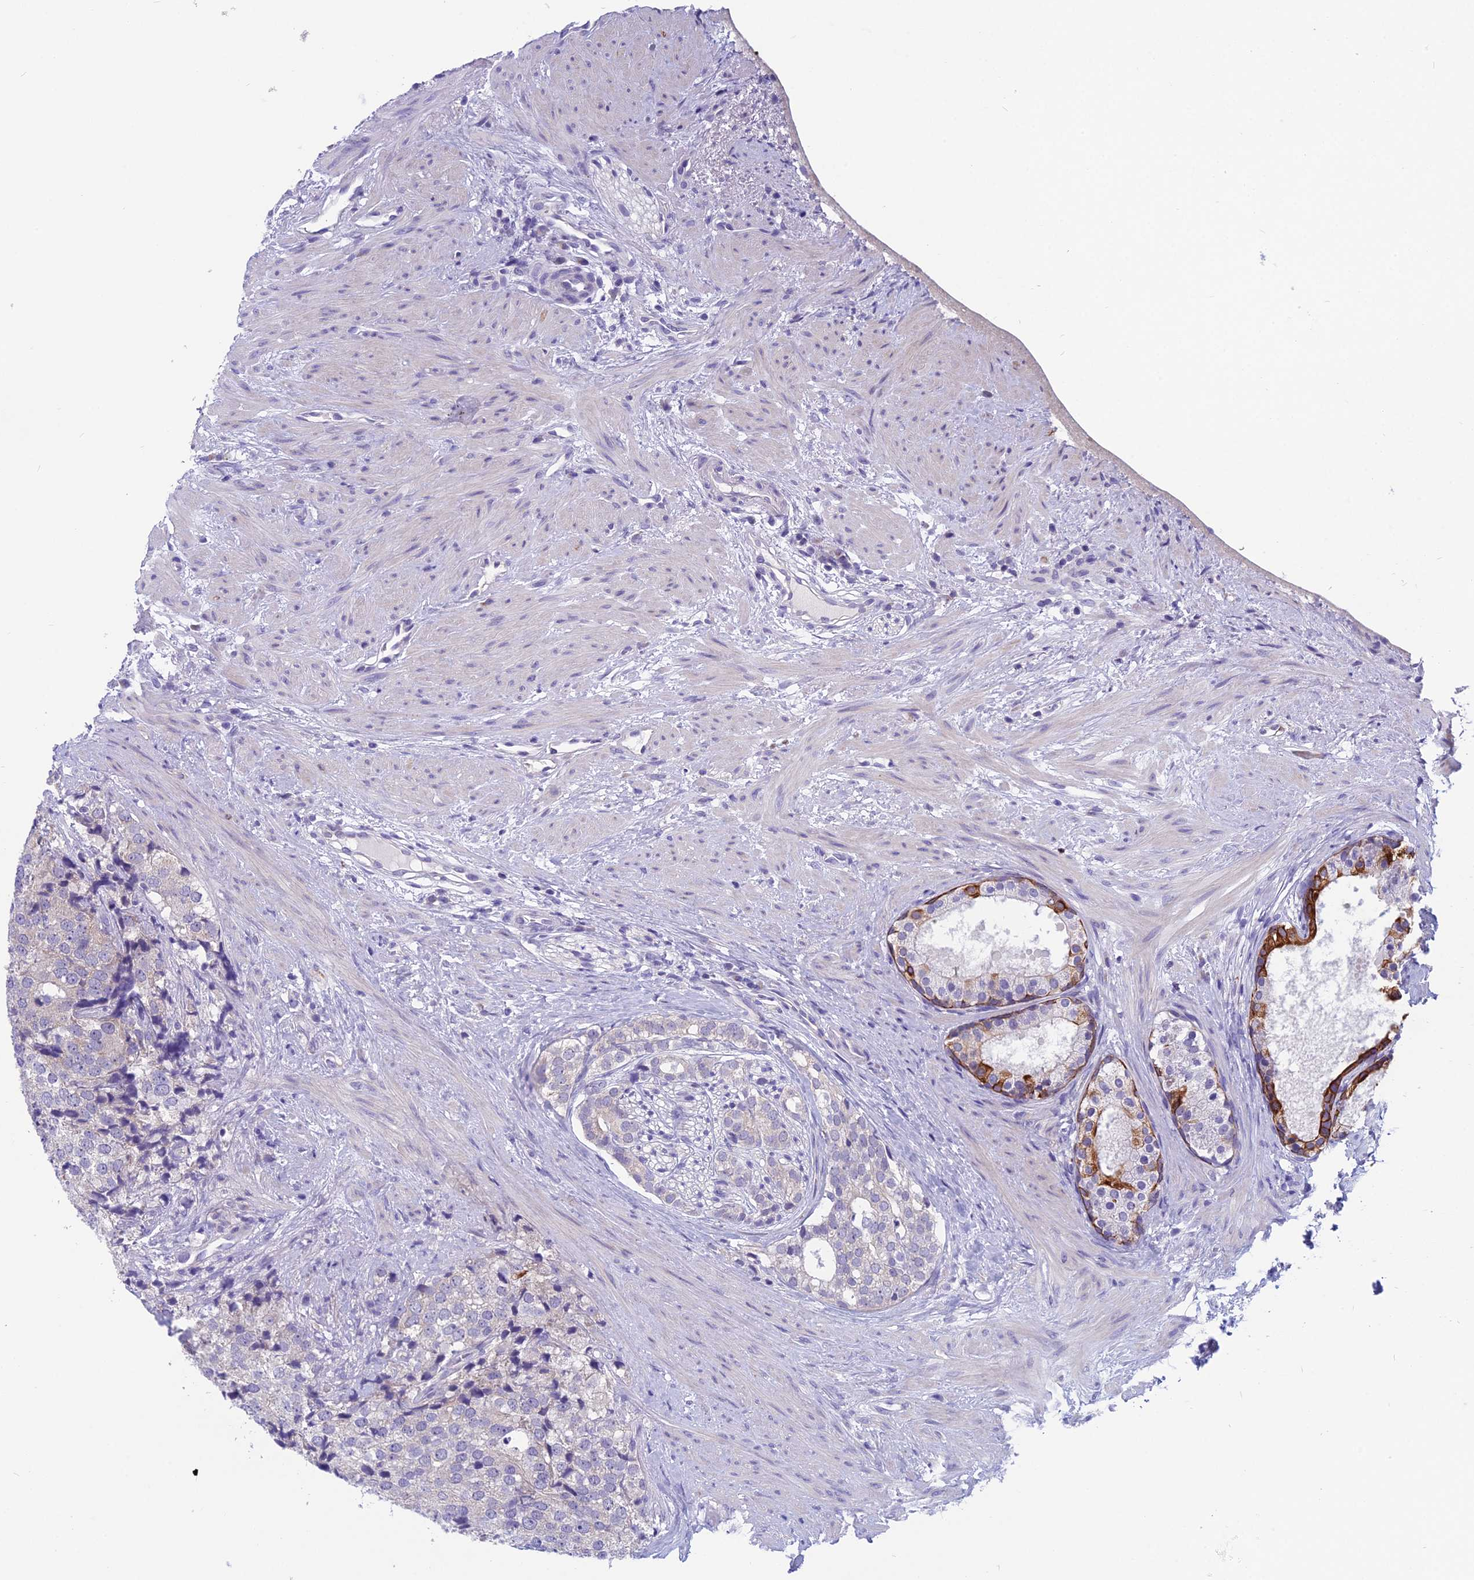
{"staining": {"intensity": "negative", "quantity": "none", "location": "none"}, "tissue": "prostate cancer", "cell_type": "Tumor cells", "image_type": "cancer", "snomed": [{"axis": "morphology", "description": "Adenocarcinoma, High grade"}, {"axis": "topography", "description": "Prostate"}], "caption": "Tumor cells show no significant protein expression in high-grade adenocarcinoma (prostate).", "gene": "RBM41", "patient": {"sex": "male", "age": 49}}